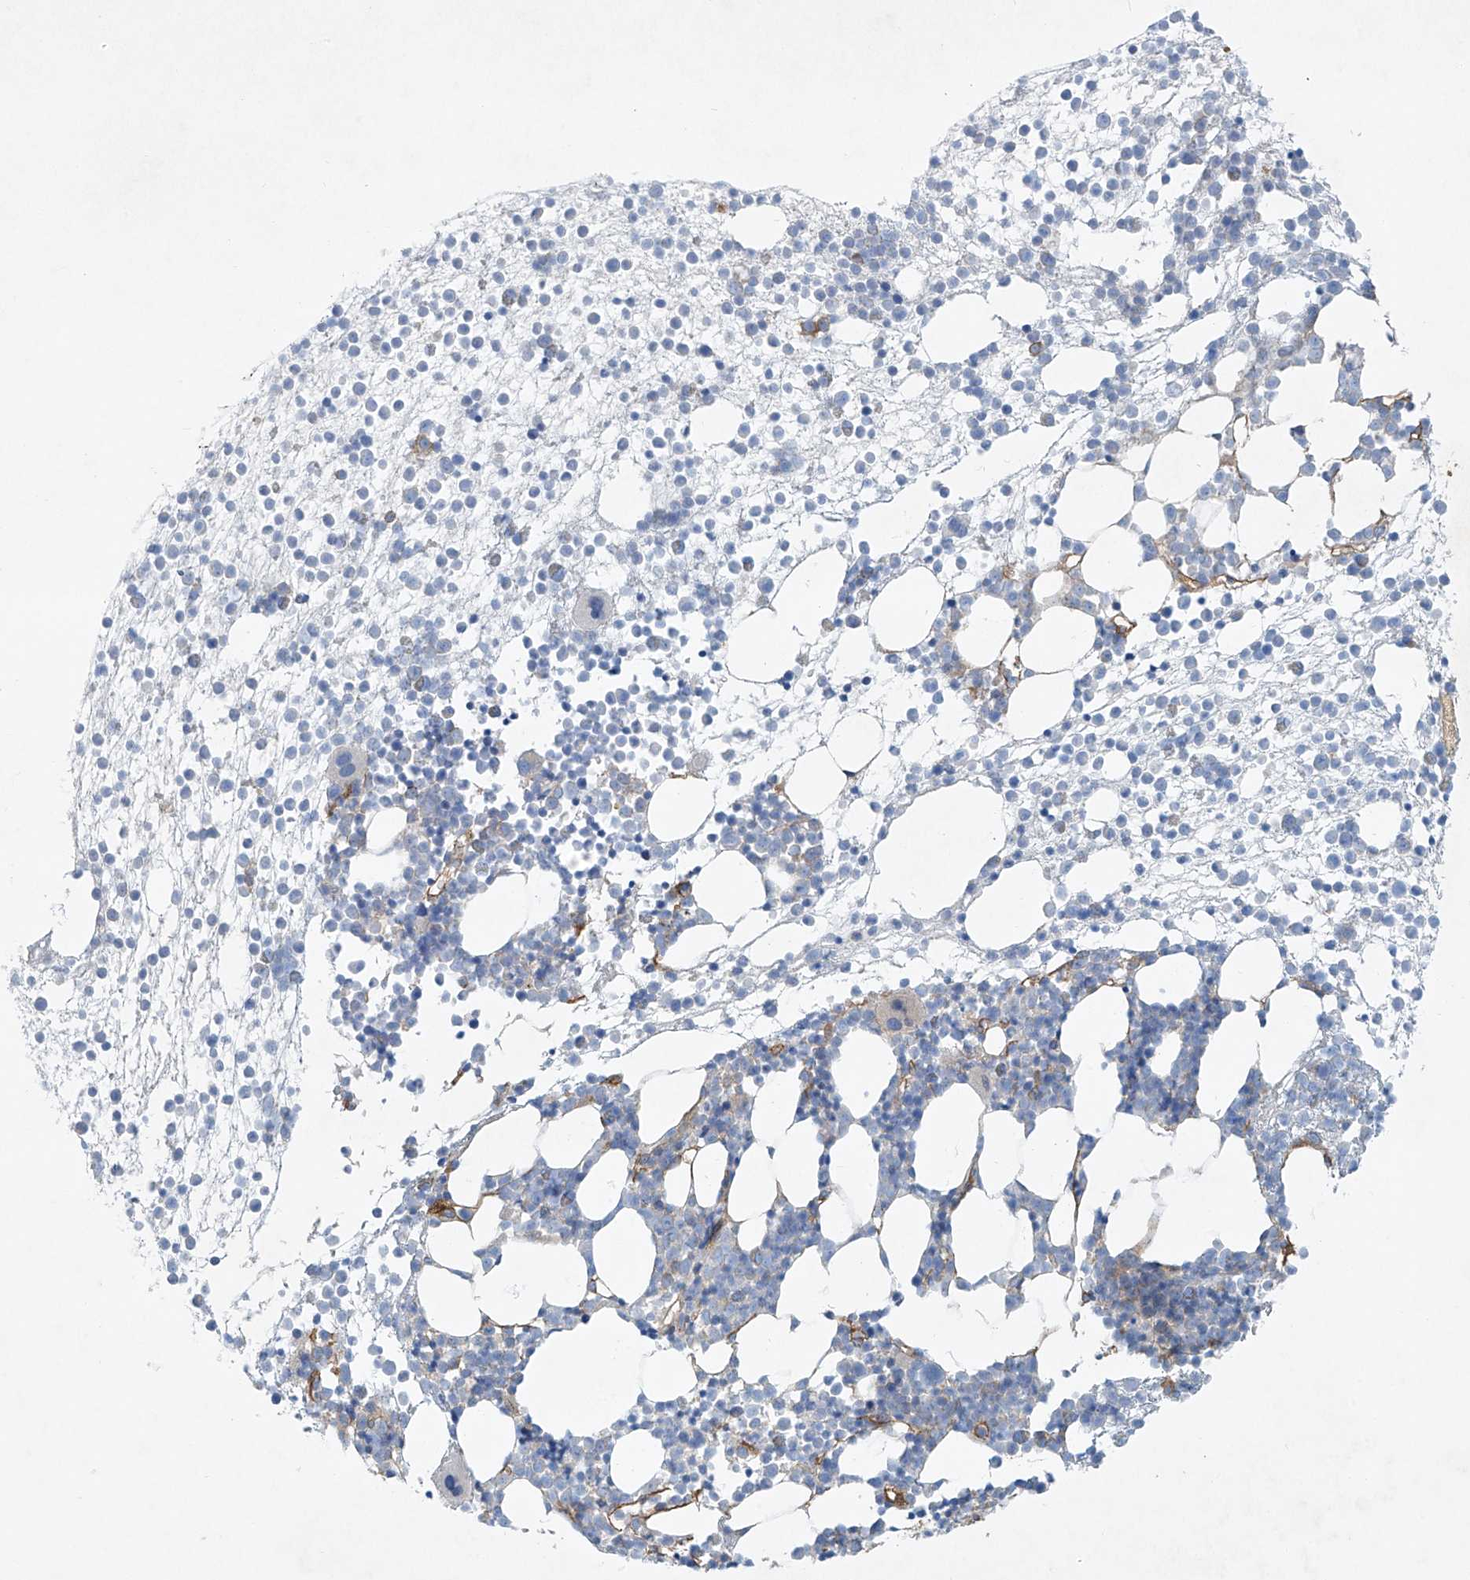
{"staining": {"intensity": "negative", "quantity": "none", "location": "none"}, "tissue": "bone marrow", "cell_type": "Hematopoietic cells", "image_type": "normal", "snomed": [{"axis": "morphology", "description": "Normal tissue, NOS"}, {"axis": "topography", "description": "Bone marrow"}], "caption": "Histopathology image shows no protein expression in hematopoietic cells of unremarkable bone marrow. The staining was performed using DAB (3,3'-diaminobenzidine) to visualize the protein expression in brown, while the nuclei were stained in blue with hematoxylin (Magnification: 20x).", "gene": "VAMP5", "patient": {"sex": "male", "age": 54}}